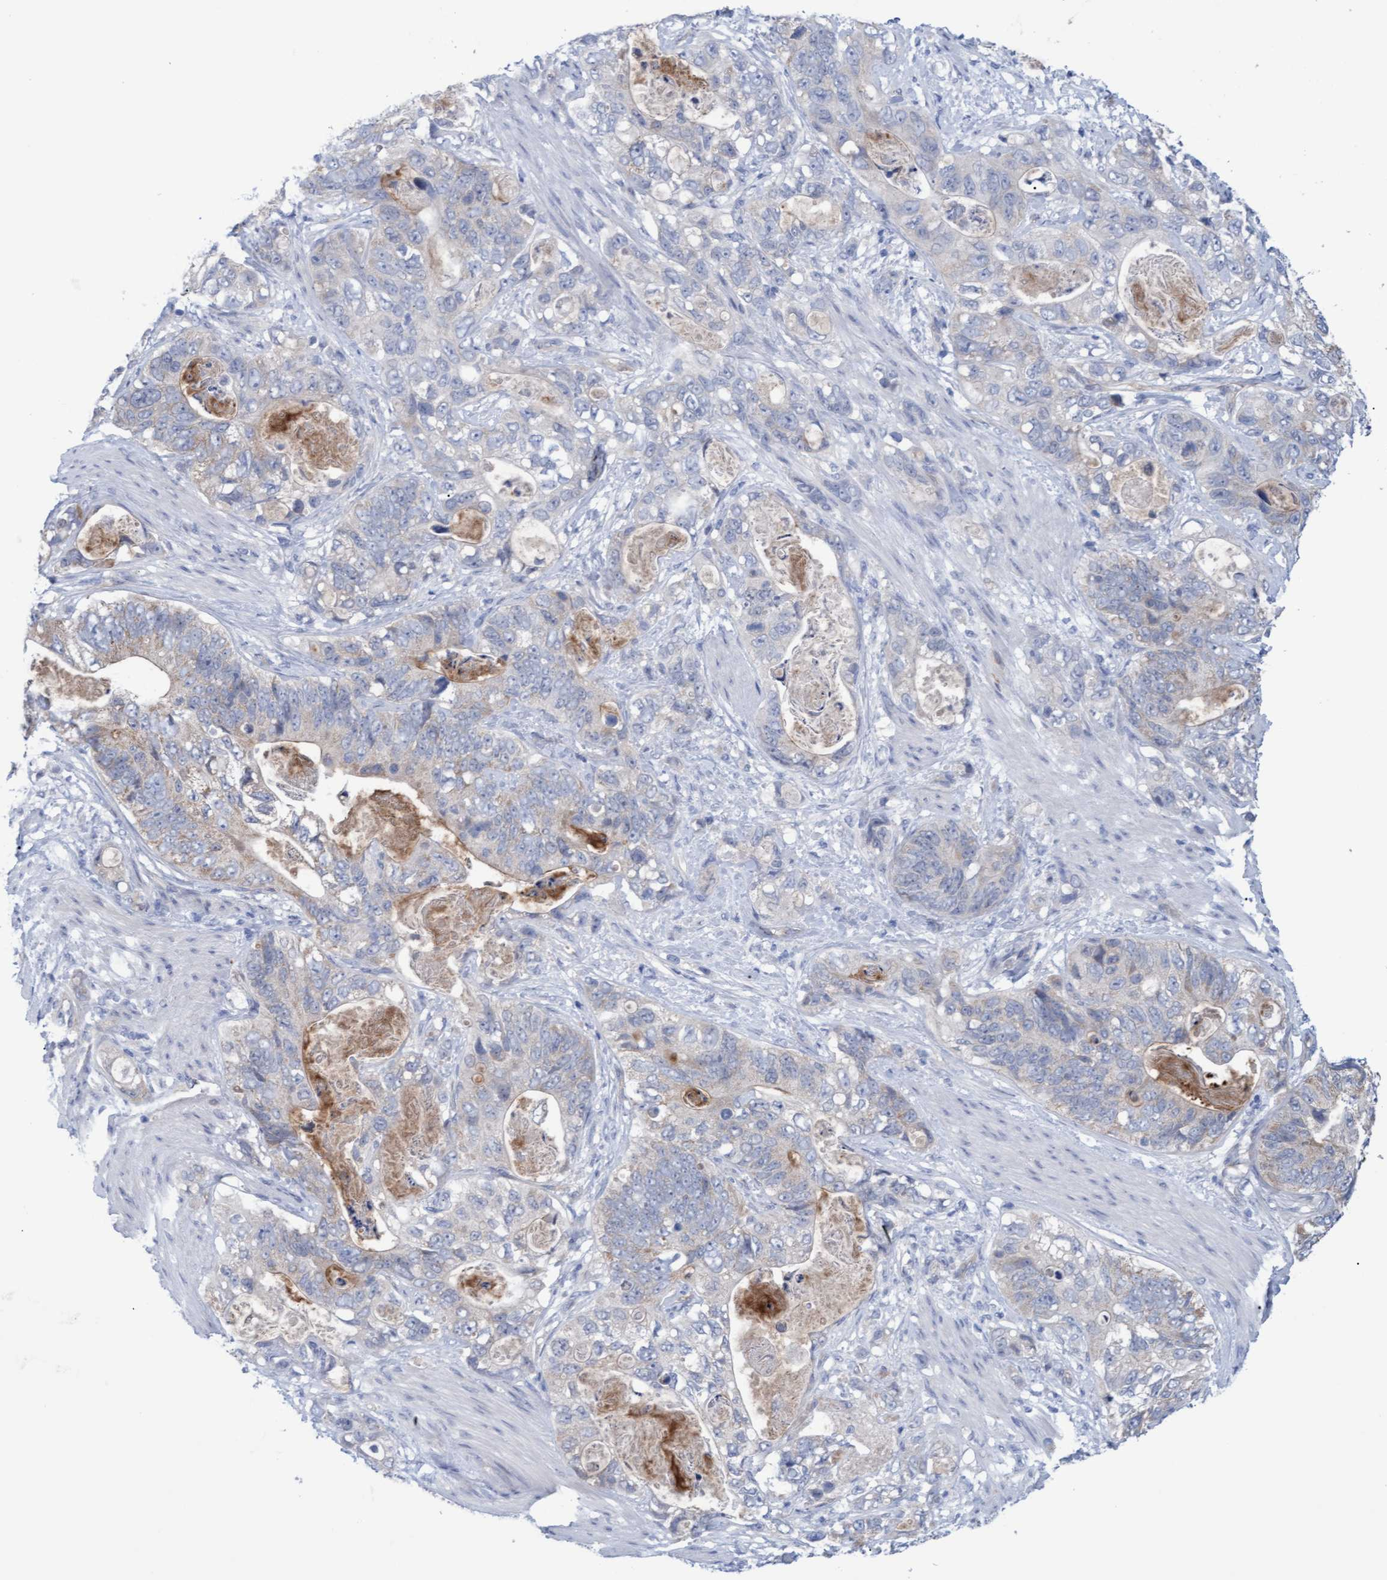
{"staining": {"intensity": "negative", "quantity": "none", "location": "none"}, "tissue": "stomach cancer", "cell_type": "Tumor cells", "image_type": "cancer", "snomed": [{"axis": "morphology", "description": "Normal tissue, NOS"}, {"axis": "morphology", "description": "Adenocarcinoma, NOS"}, {"axis": "topography", "description": "Stomach"}], "caption": "Tumor cells show no significant protein staining in stomach adenocarcinoma.", "gene": "STXBP1", "patient": {"sex": "female", "age": 89}}